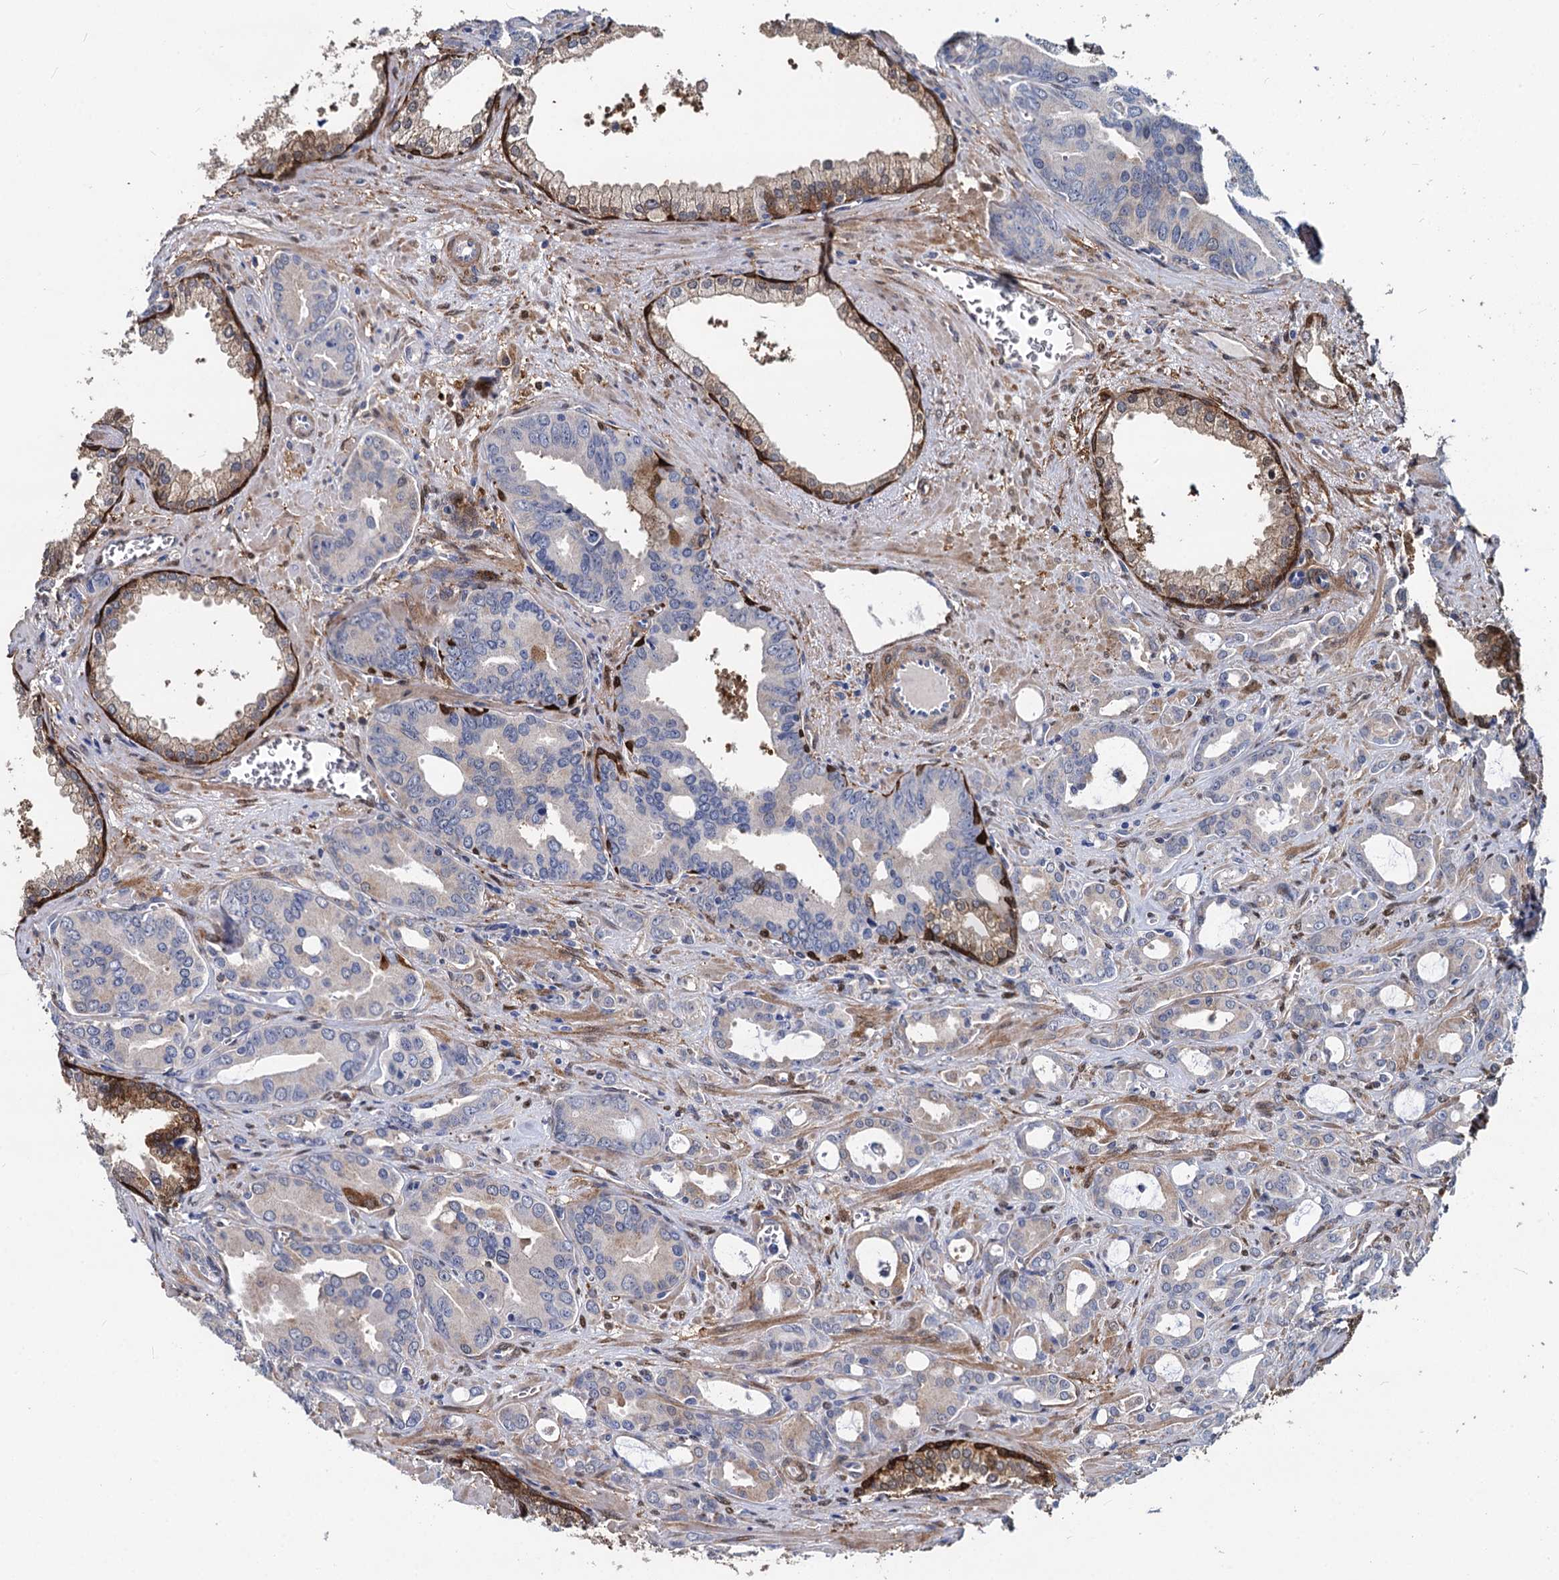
{"staining": {"intensity": "moderate", "quantity": "<25%", "location": "cytoplasmic/membranous"}, "tissue": "prostate cancer", "cell_type": "Tumor cells", "image_type": "cancer", "snomed": [{"axis": "morphology", "description": "Adenocarcinoma, High grade"}, {"axis": "topography", "description": "Prostate"}], "caption": "IHC micrograph of human prostate high-grade adenocarcinoma stained for a protein (brown), which demonstrates low levels of moderate cytoplasmic/membranous staining in approximately <25% of tumor cells.", "gene": "GSTM3", "patient": {"sex": "male", "age": 72}}